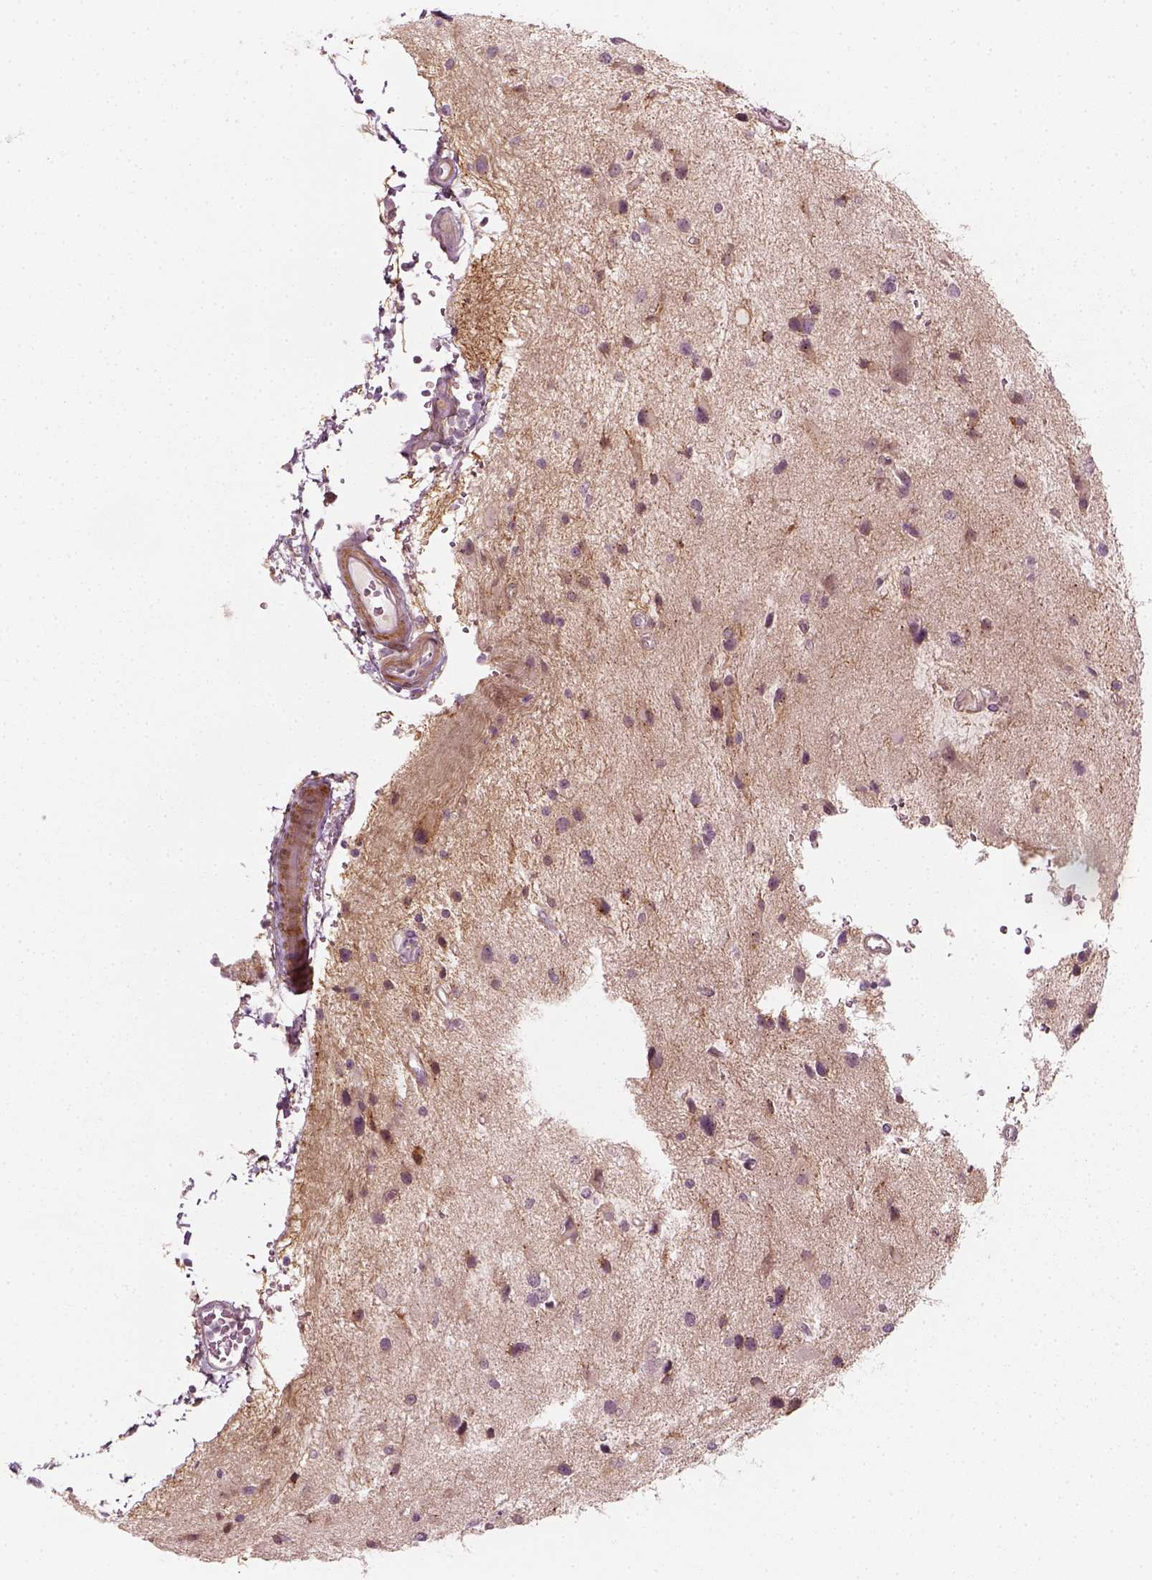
{"staining": {"intensity": "negative", "quantity": "none", "location": "none"}, "tissue": "glioma", "cell_type": "Tumor cells", "image_type": "cancer", "snomed": [{"axis": "morphology", "description": "Glioma, malignant, Low grade"}, {"axis": "topography", "description": "Brain"}], "caption": "Photomicrograph shows no significant protein staining in tumor cells of glioma.", "gene": "MLIP", "patient": {"sex": "female", "age": 32}}